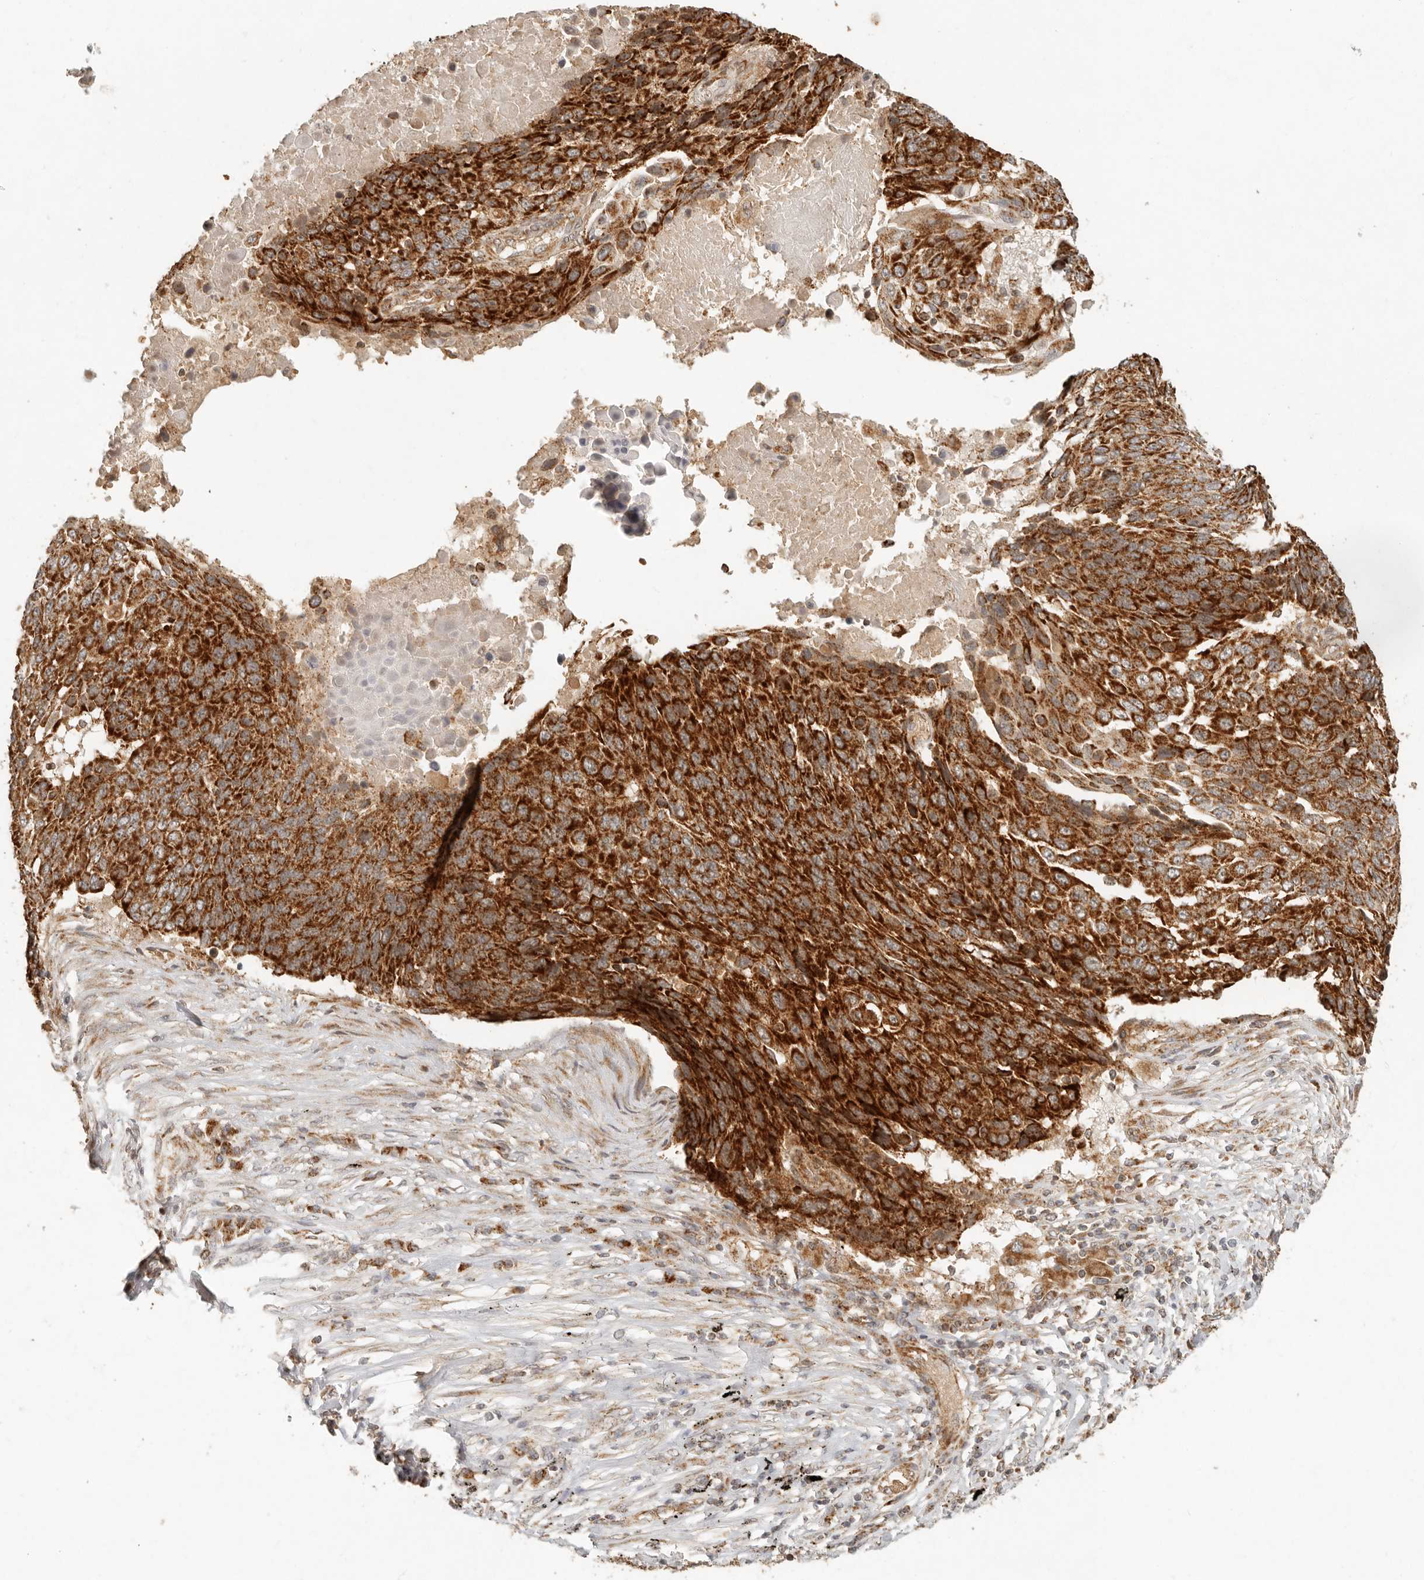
{"staining": {"intensity": "strong", "quantity": ">75%", "location": "cytoplasmic/membranous"}, "tissue": "lung cancer", "cell_type": "Tumor cells", "image_type": "cancer", "snomed": [{"axis": "morphology", "description": "Squamous cell carcinoma, NOS"}, {"axis": "topography", "description": "Lung"}], "caption": "IHC photomicrograph of lung cancer (squamous cell carcinoma) stained for a protein (brown), which reveals high levels of strong cytoplasmic/membranous expression in about >75% of tumor cells.", "gene": "MRPL55", "patient": {"sex": "male", "age": 66}}